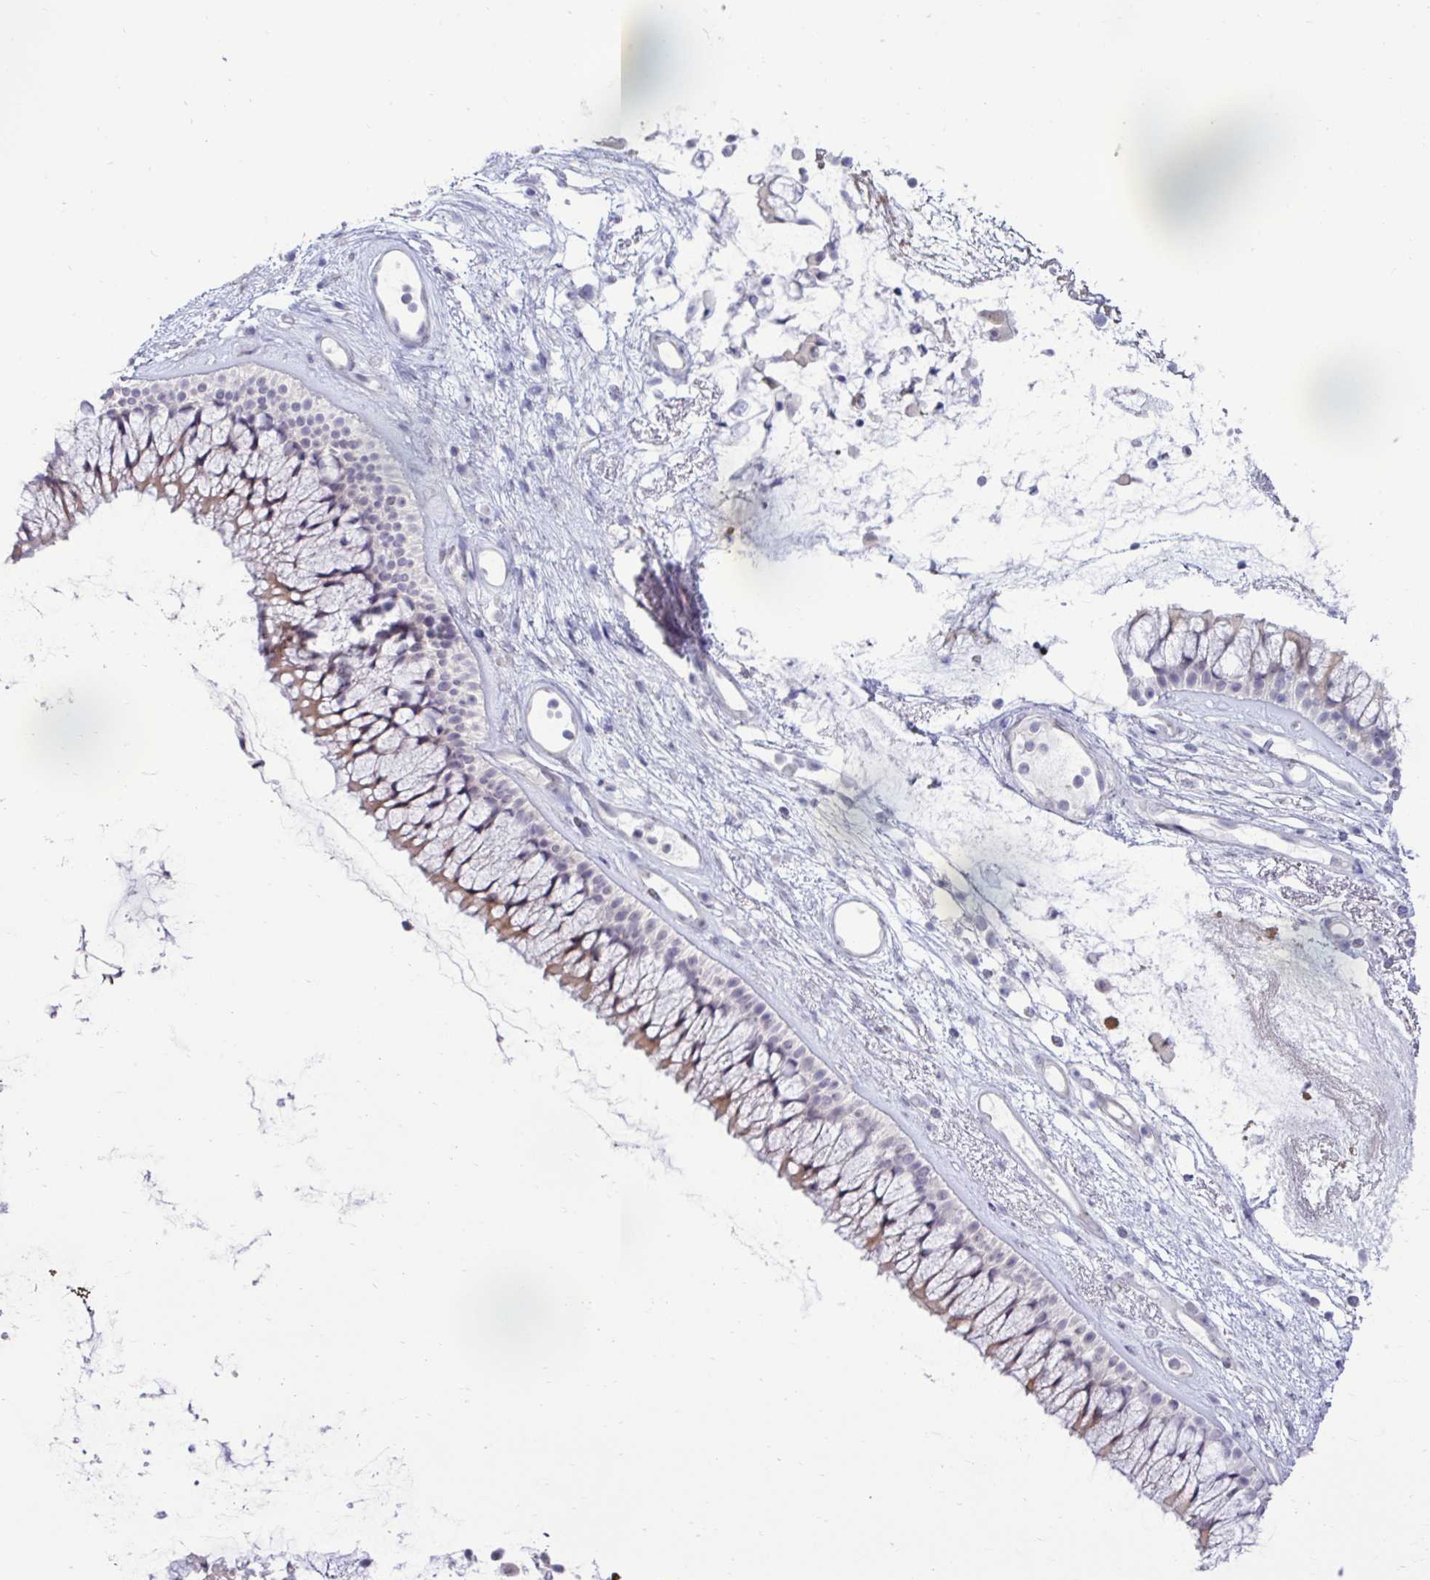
{"staining": {"intensity": "weak", "quantity": "25%-75%", "location": "cytoplasmic/membranous"}, "tissue": "nasopharynx", "cell_type": "Respiratory epithelial cells", "image_type": "normal", "snomed": [{"axis": "morphology", "description": "Normal tissue, NOS"}, {"axis": "topography", "description": "Nasopharynx"}], "caption": "IHC (DAB) staining of unremarkable nasopharynx exhibits weak cytoplasmic/membranous protein positivity in about 25%-75% of respiratory epithelial cells.", "gene": "SLC30A3", "patient": {"sex": "female", "age": 75}}